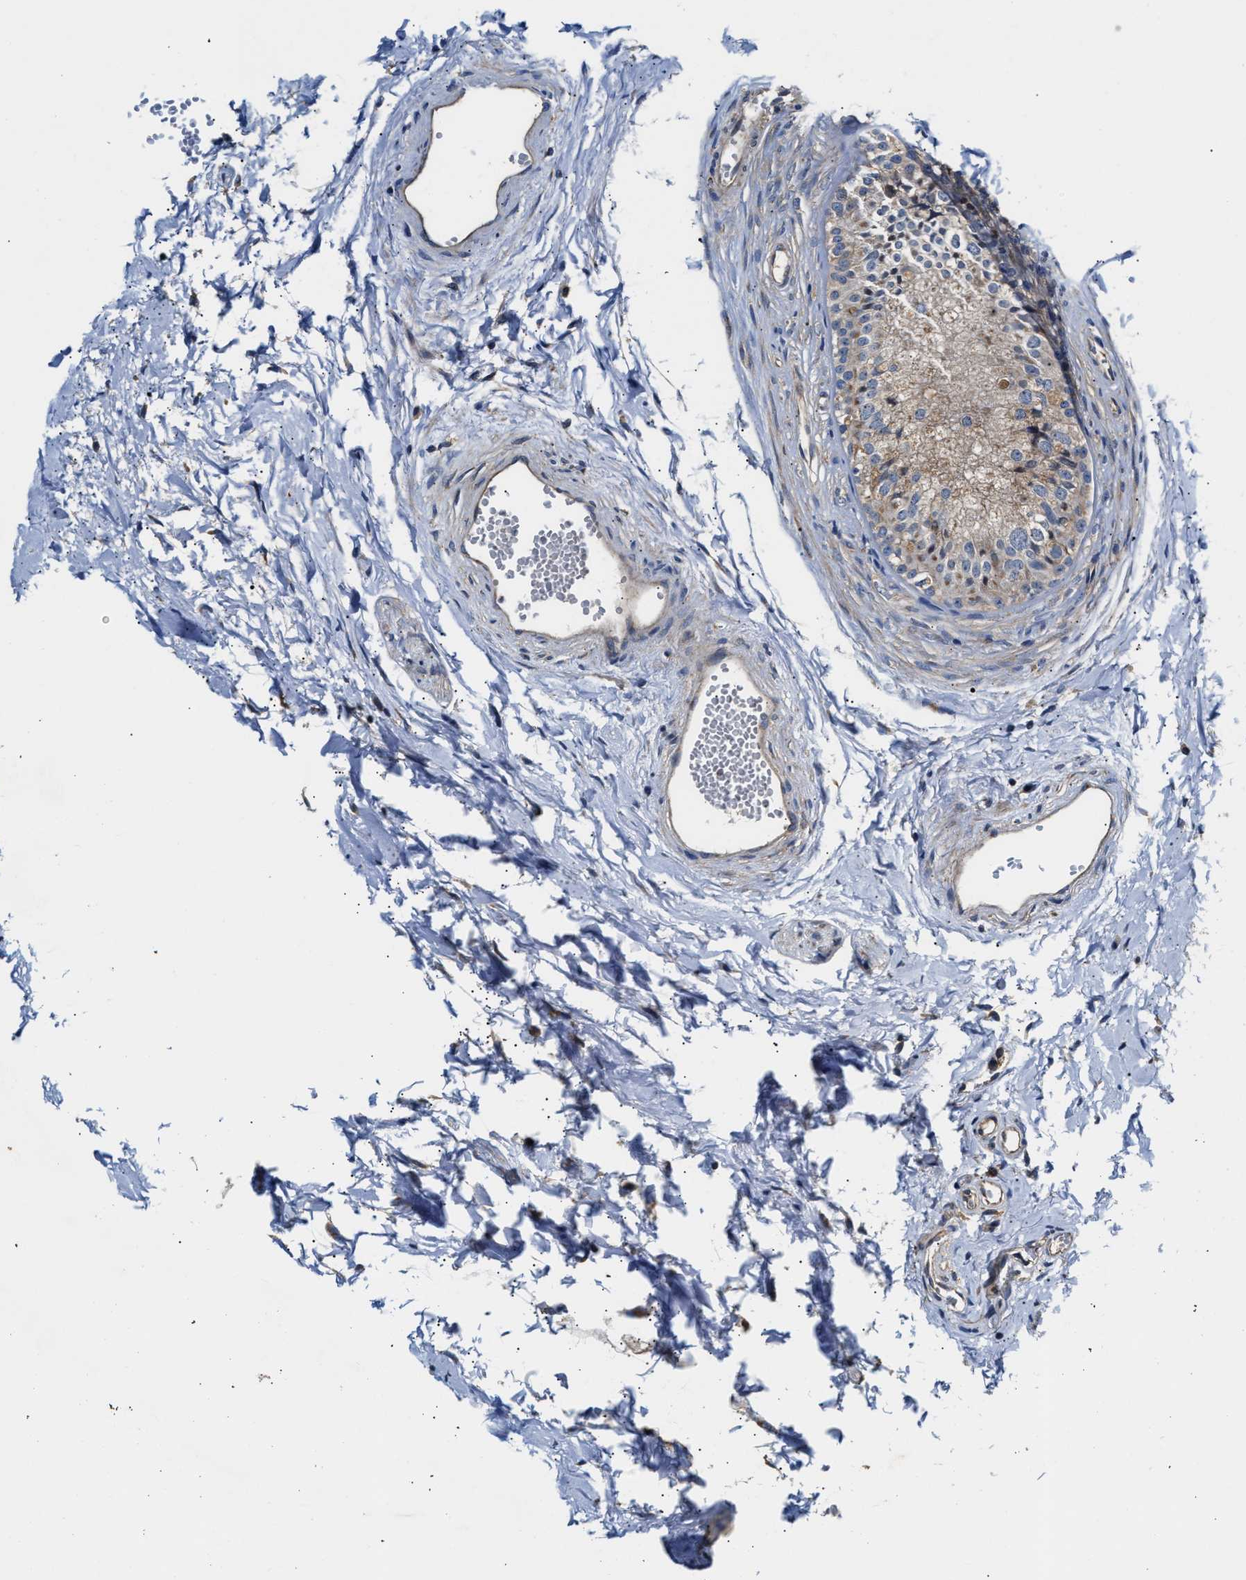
{"staining": {"intensity": "negative", "quantity": "none", "location": "none"}, "tissue": "epididymis", "cell_type": "Glandular cells", "image_type": "normal", "snomed": [{"axis": "morphology", "description": "Normal tissue, NOS"}, {"axis": "topography", "description": "Epididymis"}], "caption": "Epididymis stained for a protein using immunohistochemistry demonstrates no positivity glandular cells.", "gene": "TEX2", "patient": {"sex": "male", "age": 56}}